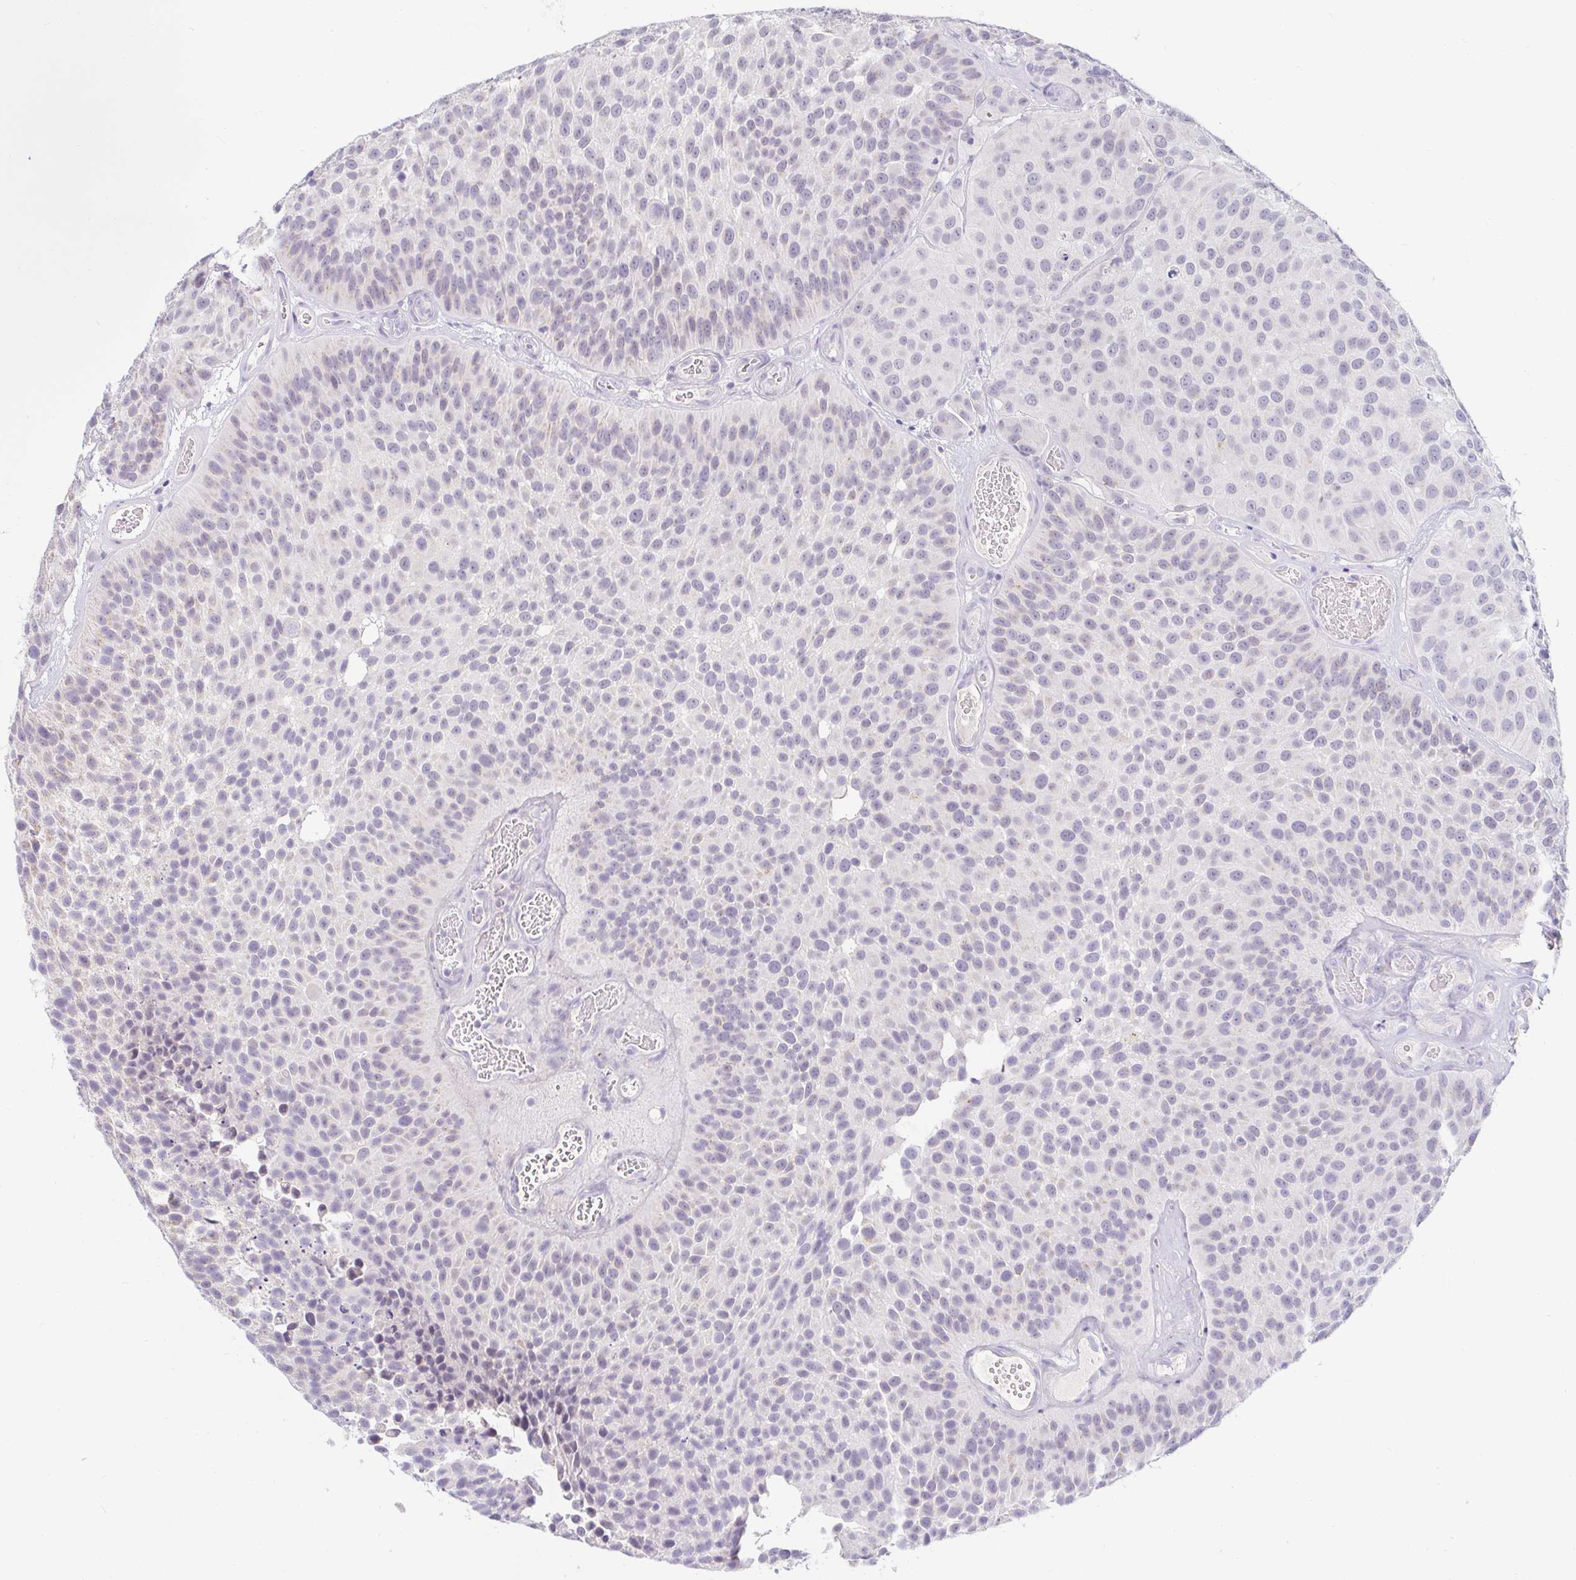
{"staining": {"intensity": "negative", "quantity": "none", "location": "none"}, "tissue": "urothelial cancer", "cell_type": "Tumor cells", "image_type": "cancer", "snomed": [{"axis": "morphology", "description": "Urothelial carcinoma, Low grade"}, {"axis": "topography", "description": "Urinary bladder"}], "caption": "This is an immunohistochemistry (IHC) image of human urothelial cancer. There is no staining in tumor cells.", "gene": "OR51D1", "patient": {"sex": "male", "age": 76}}